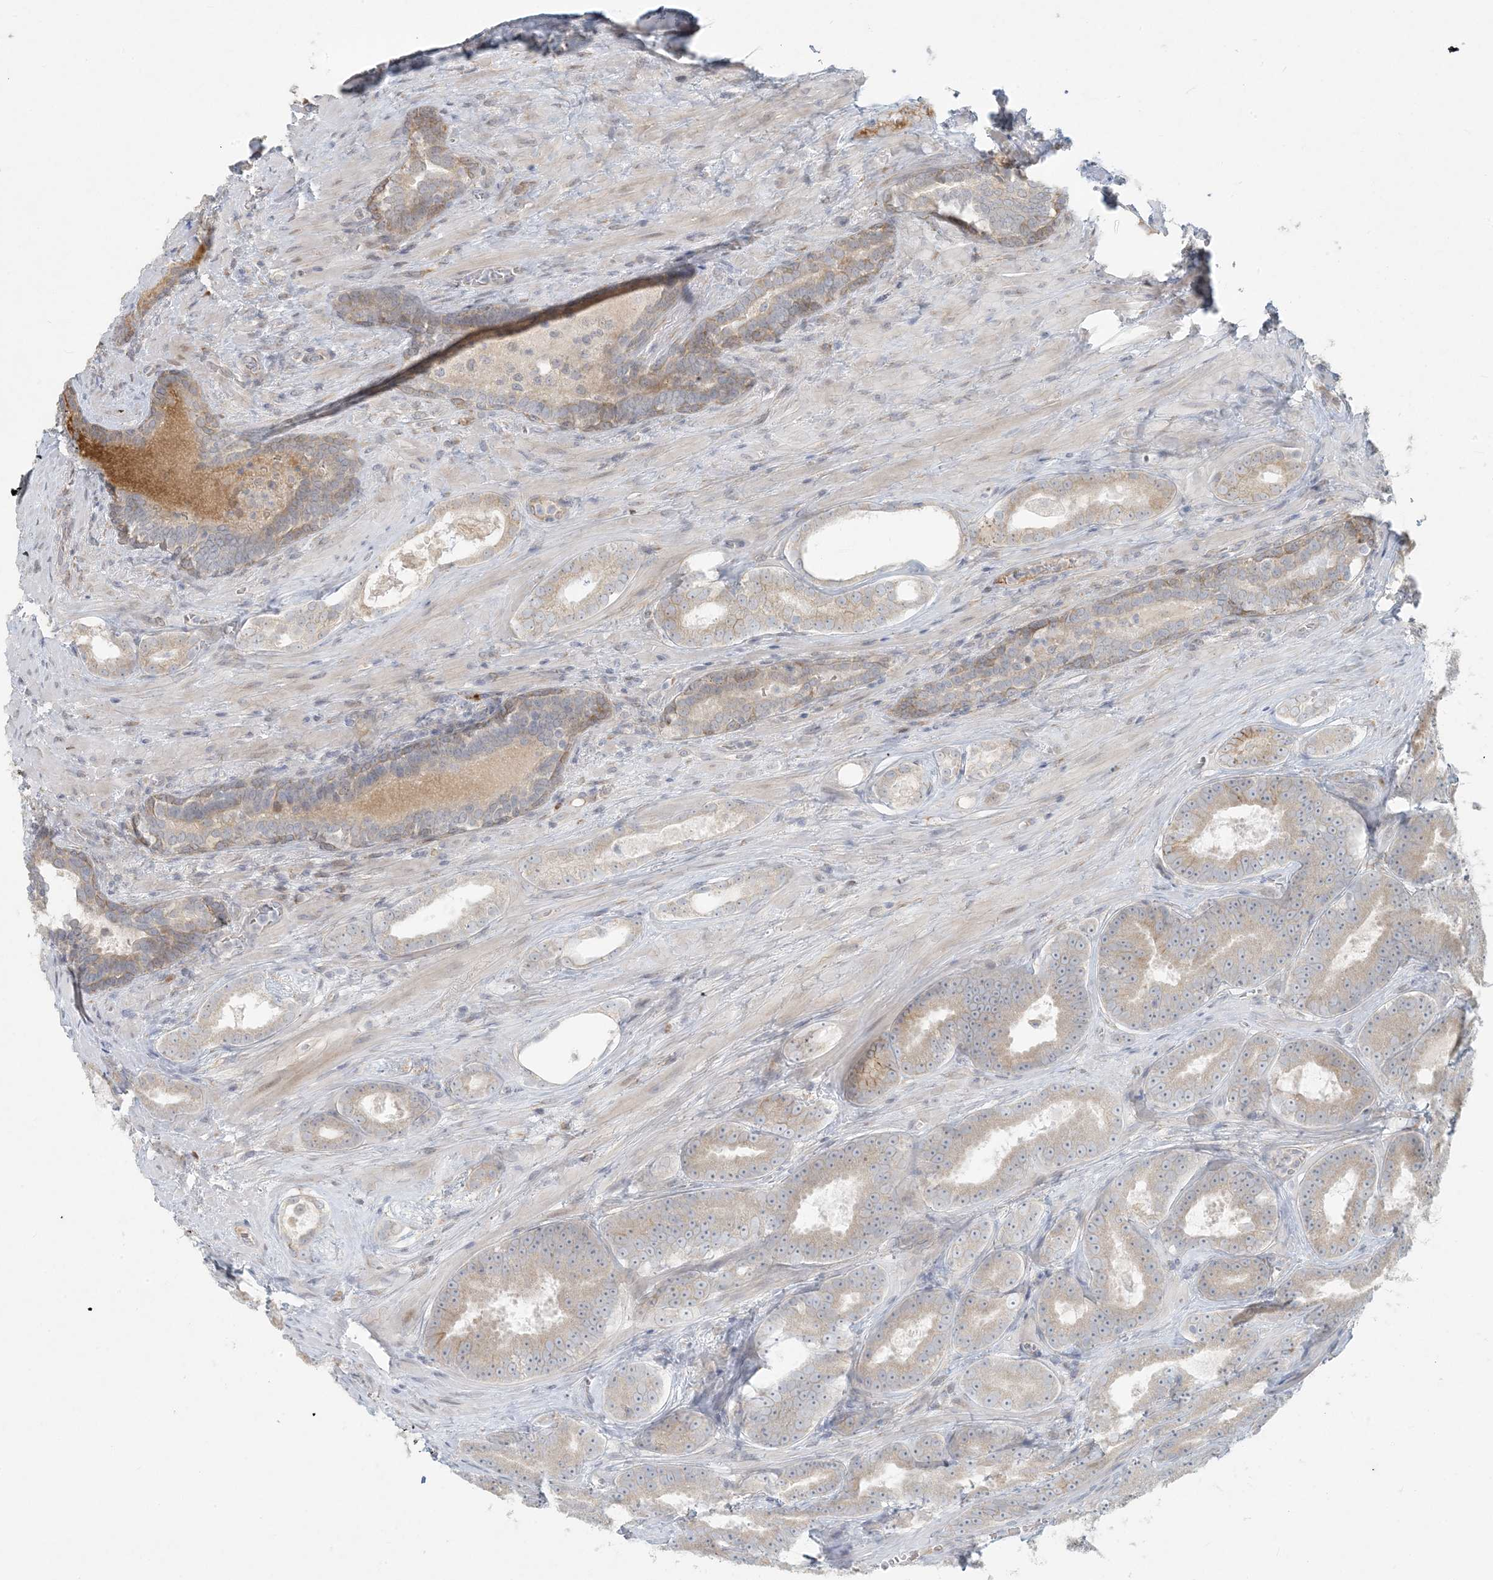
{"staining": {"intensity": "weak", "quantity": ">75%", "location": "cytoplasmic/membranous"}, "tissue": "prostate cancer", "cell_type": "Tumor cells", "image_type": "cancer", "snomed": [{"axis": "morphology", "description": "Adenocarcinoma, High grade"}, {"axis": "topography", "description": "Prostate"}], "caption": "IHC (DAB) staining of prostate high-grade adenocarcinoma displays weak cytoplasmic/membranous protein staining in about >75% of tumor cells.", "gene": "HACL1", "patient": {"sex": "male", "age": 66}}